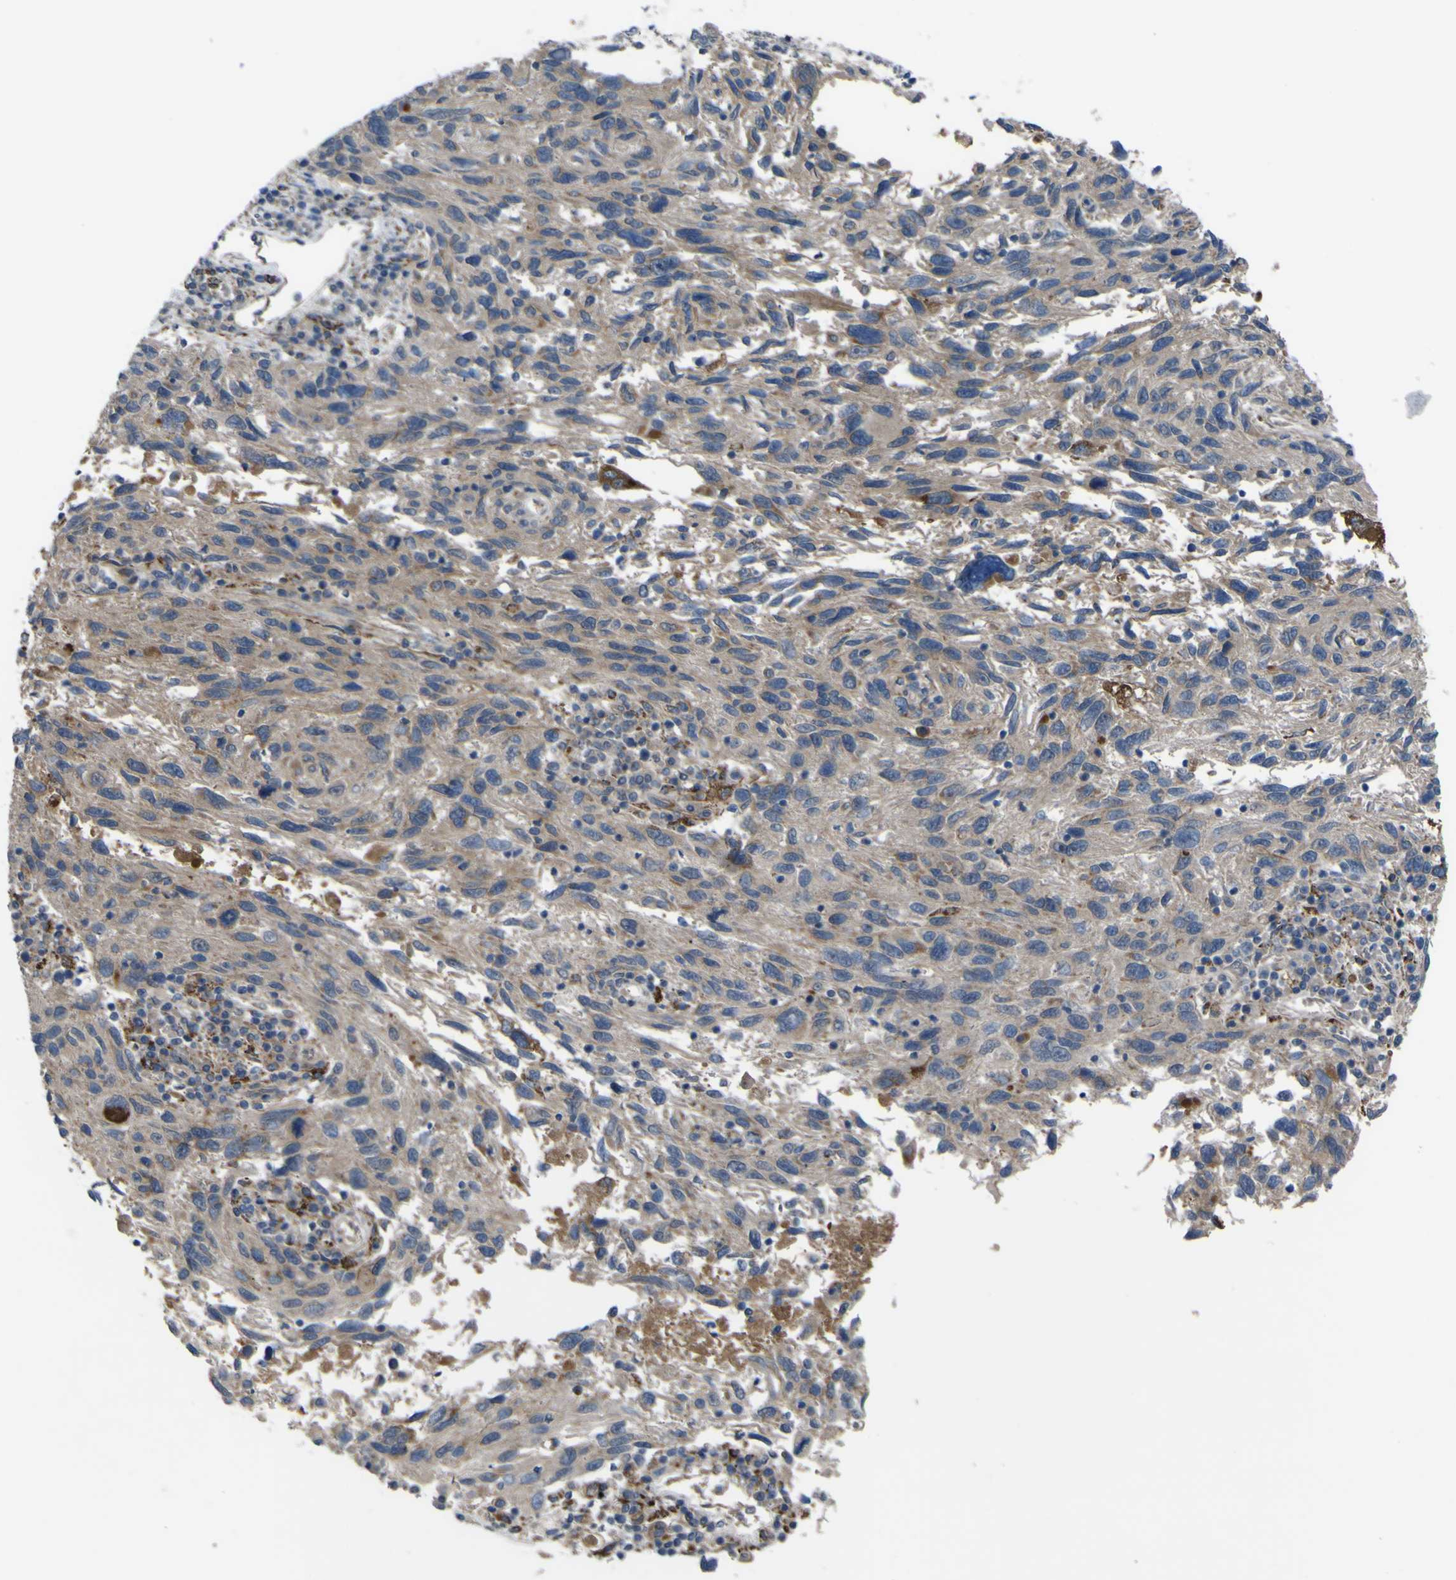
{"staining": {"intensity": "weak", "quantity": "25%-75%", "location": "cytoplasmic/membranous"}, "tissue": "melanoma", "cell_type": "Tumor cells", "image_type": "cancer", "snomed": [{"axis": "morphology", "description": "Malignant melanoma, NOS"}, {"axis": "topography", "description": "Skin"}], "caption": "About 25%-75% of tumor cells in malignant melanoma reveal weak cytoplasmic/membranous protein positivity as visualized by brown immunohistochemical staining.", "gene": "GPLD1", "patient": {"sex": "male", "age": 53}}